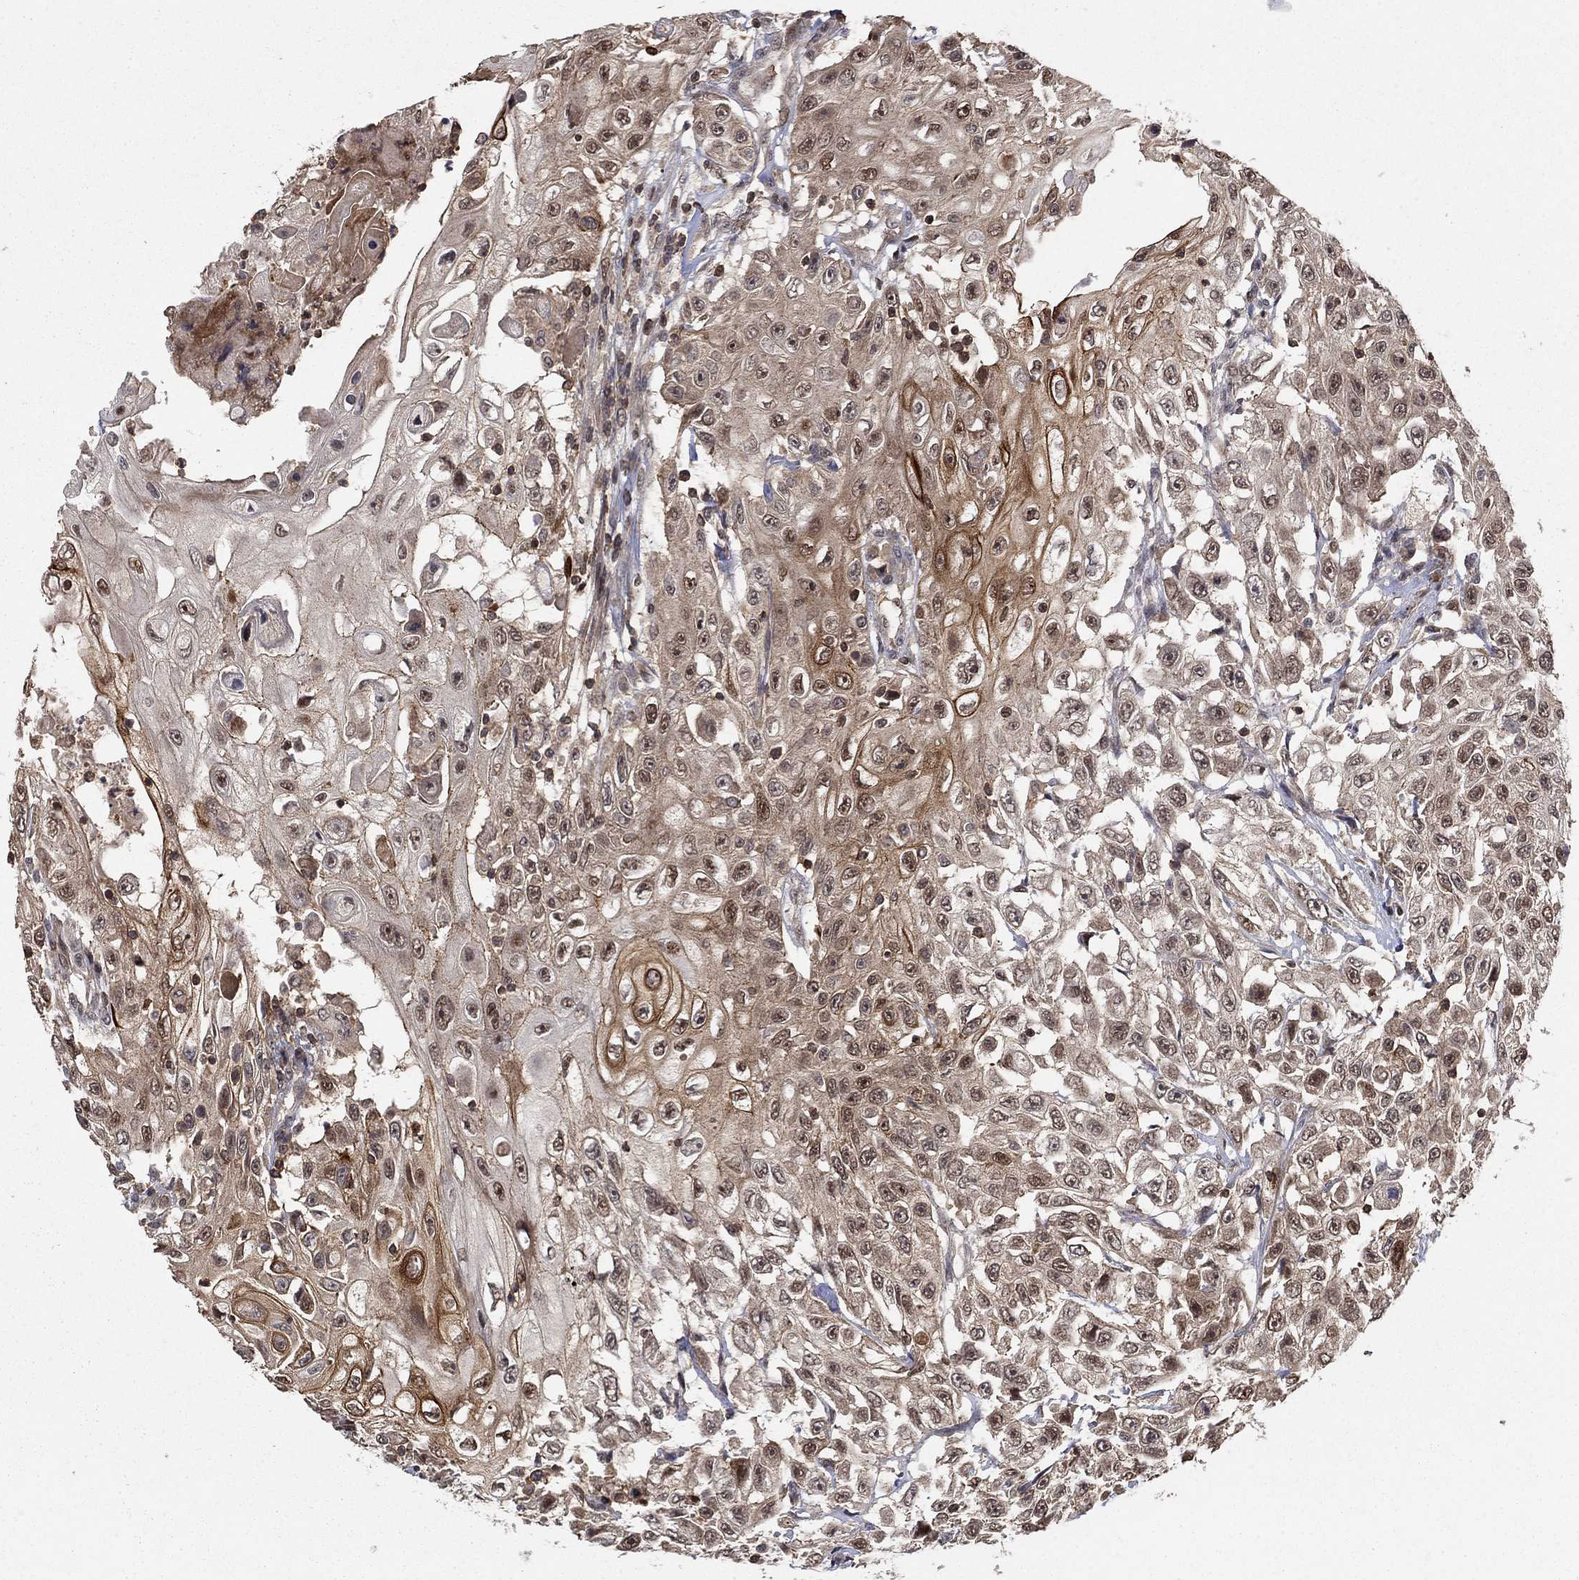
{"staining": {"intensity": "strong", "quantity": "<25%", "location": "cytoplasmic/membranous,nuclear"}, "tissue": "urothelial cancer", "cell_type": "Tumor cells", "image_type": "cancer", "snomed": [{"axis": "morphology", "description": "Urothelial carcinoma, High grade"}, {"axis": "topography", "description": "Urinary bladder"}], "caption": "Tumor cells reveal medium levels of strong cytoplasmic/membranous and nuclear staining in about <25% of cells in urothelial cancer.", "gene": "CCDC66", "patient": {"sex": "female", "age": 56}}